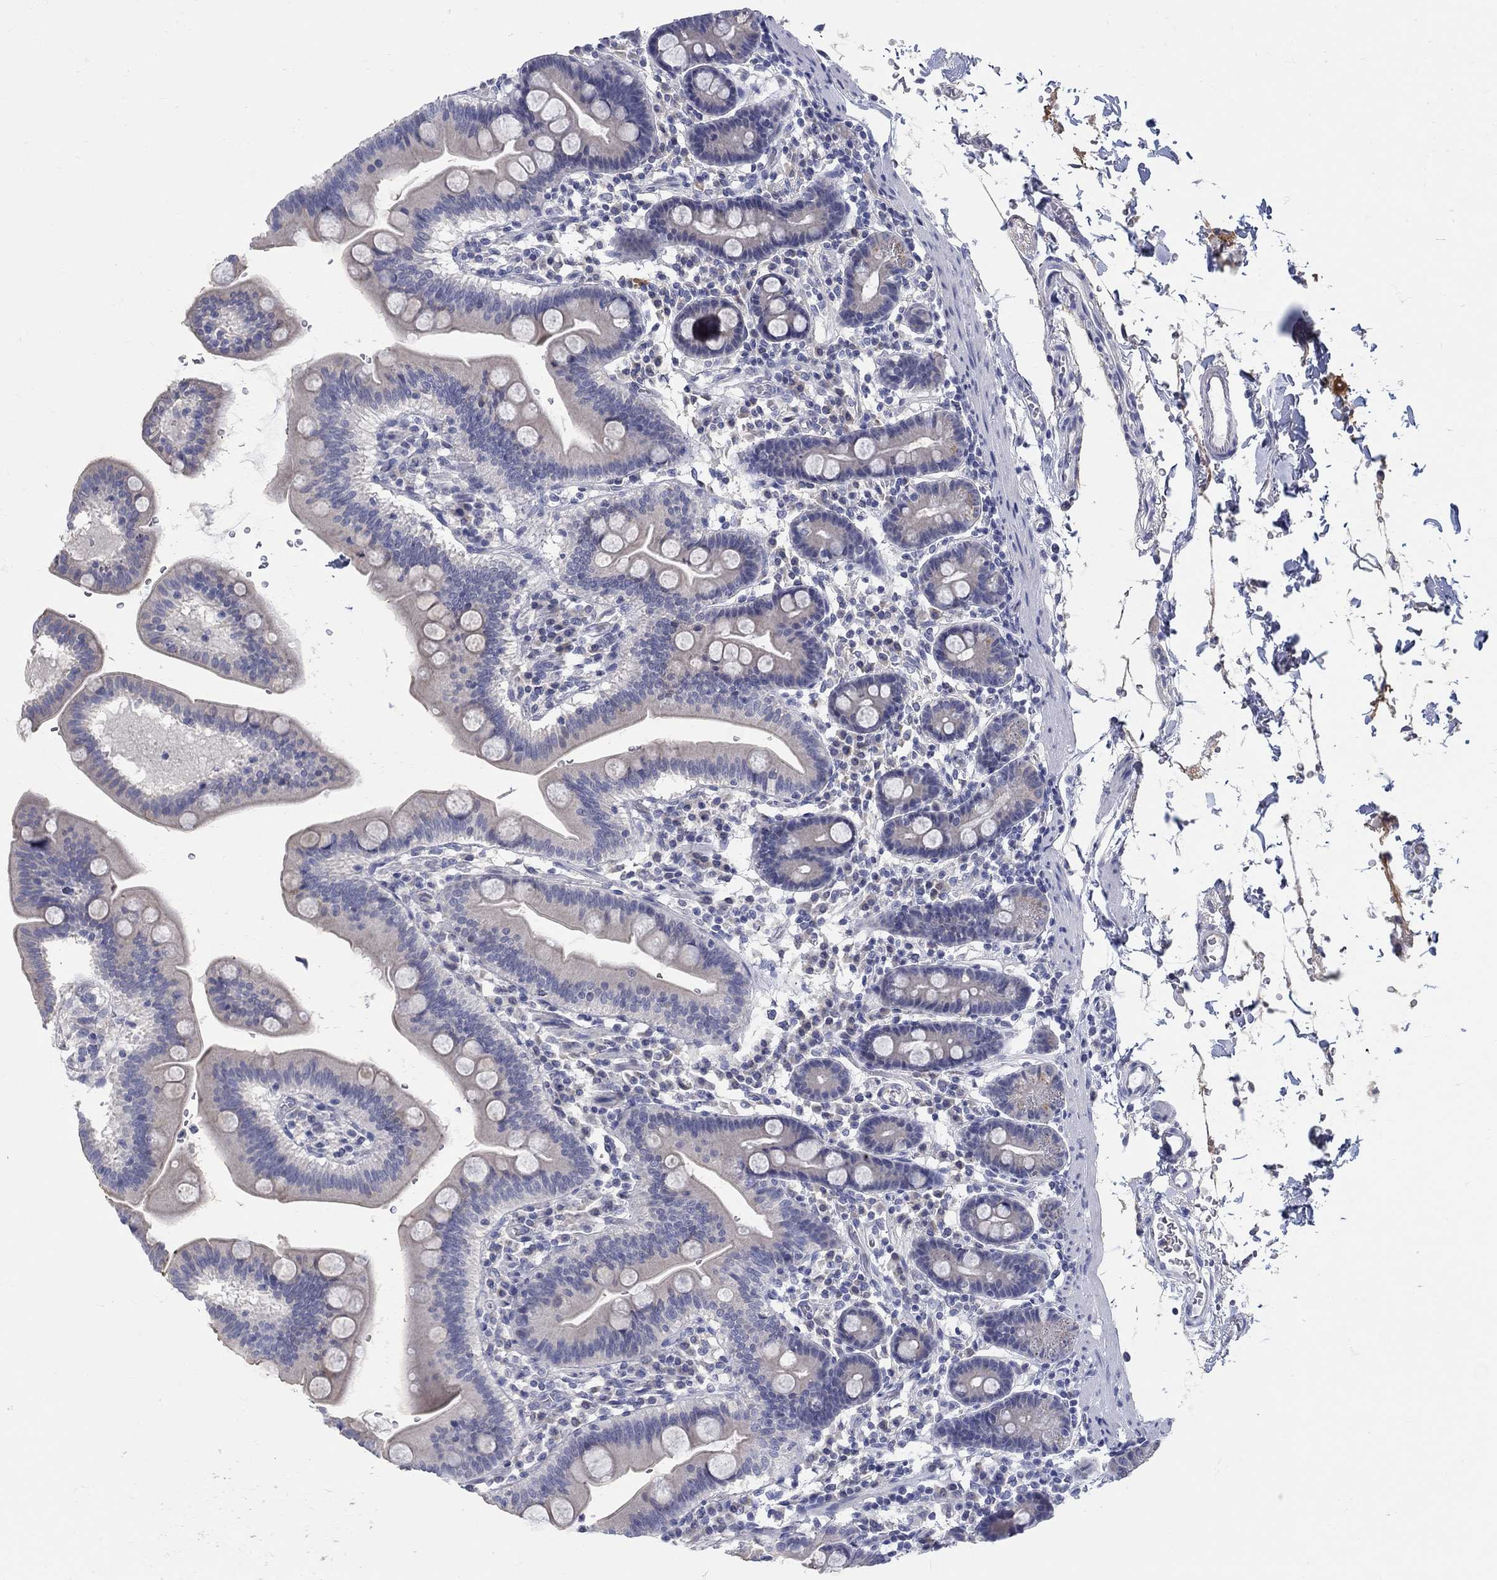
{"staining": {"intensity": "negative", "quantity": "none", "location": "none"}, "tissue": "duodenum", "cell_type": "Glandular cells", "image_type": "normal", "snomed": [{"axis": "morphology", "description": "Normal tissue, NOS"}, {"axis": "topography", "description": "Duodenum"}], "caption": "Glandular cells show no significant expression in unremarkable duodenum. Nuclei are stained in blue.", "gene": "LRRC4C", "patient": {"sex": "male", "age": 59}}